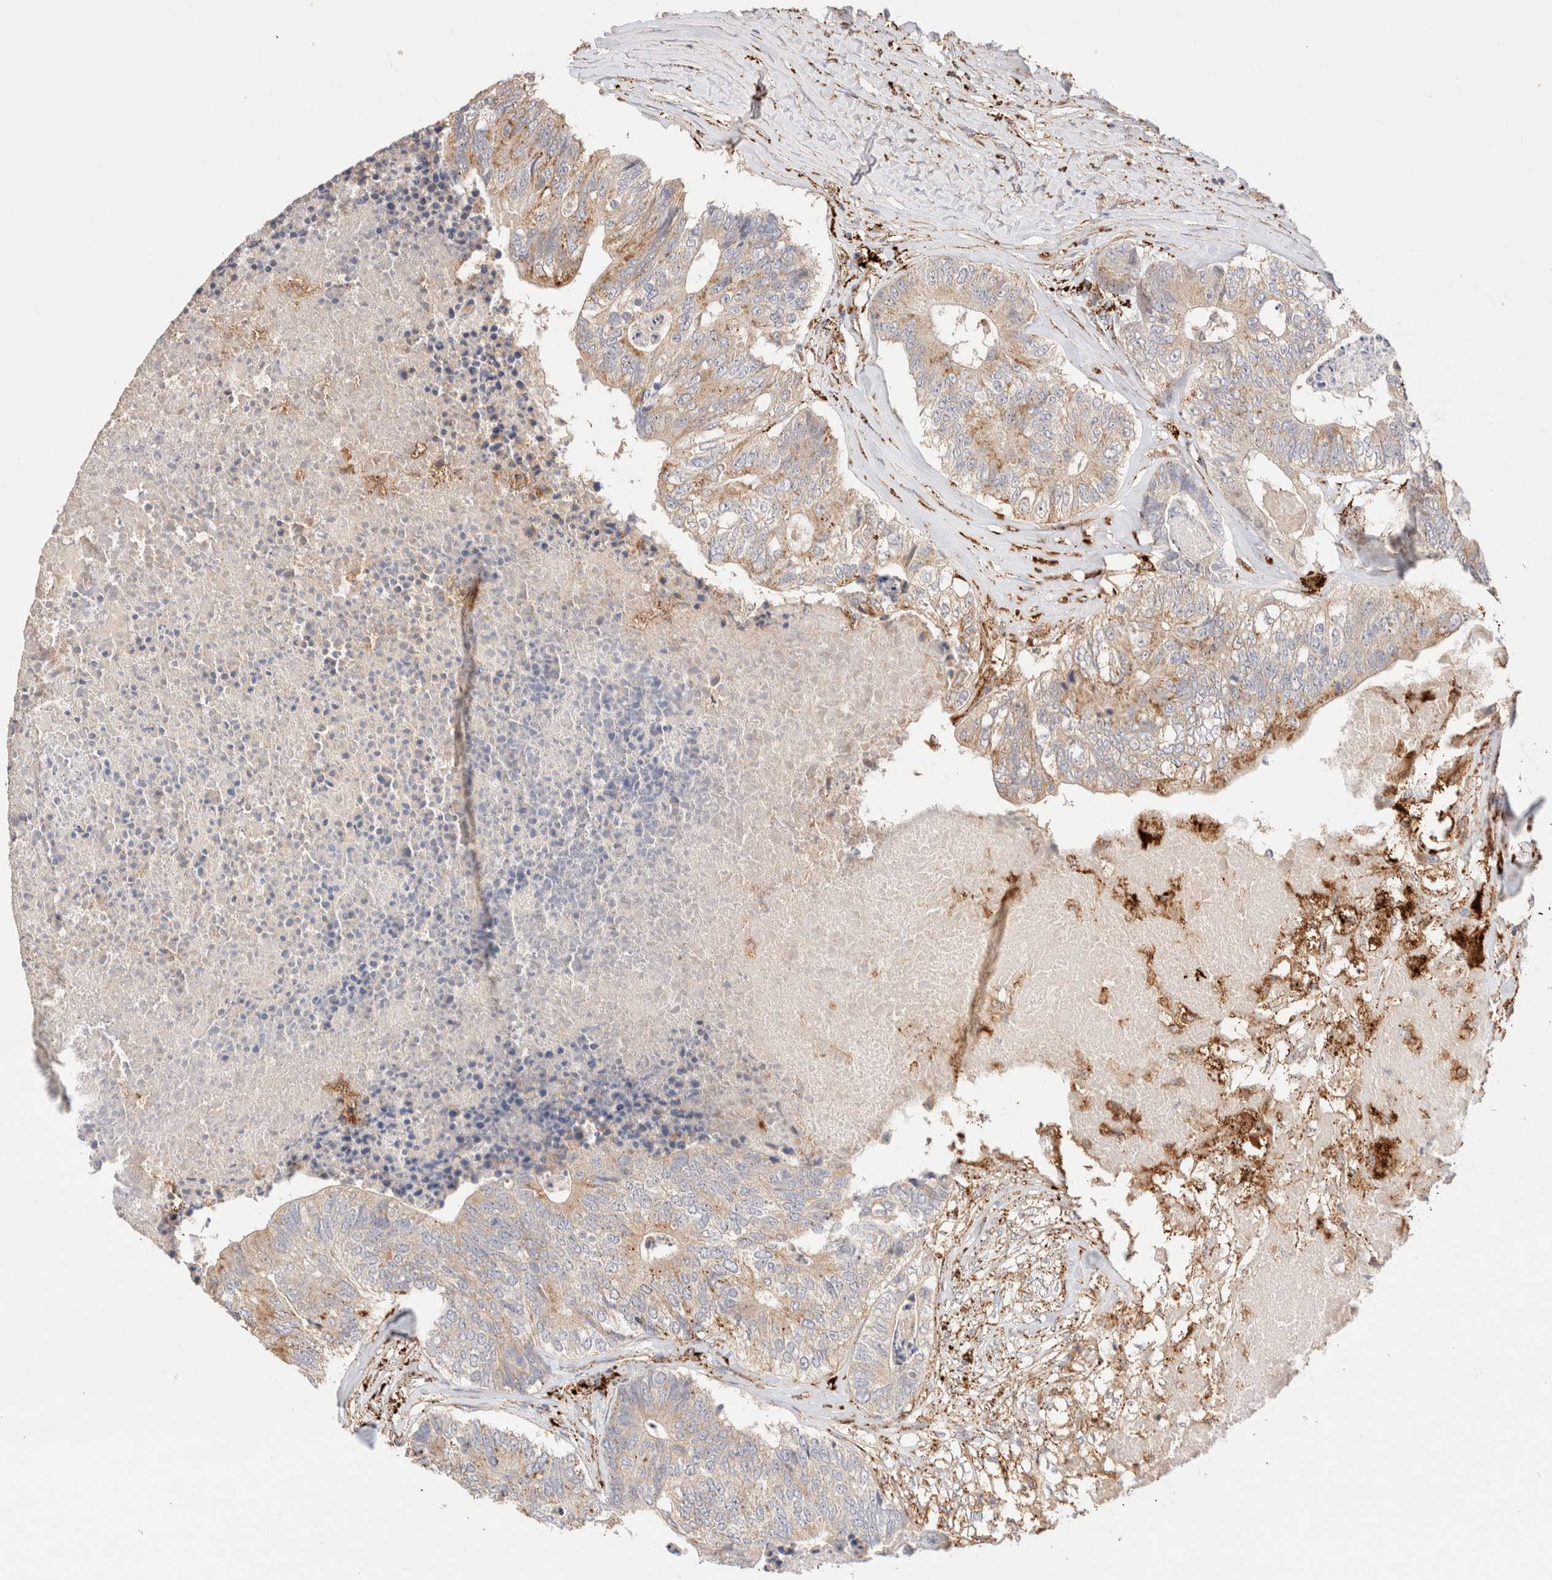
{"staining": {"intensity": "weak", "quantity": "25%-75%", "location": "cytoplasmic/membranous"}, "tissue": "colorectal cancer", "cell_type": "Tumor cells", "image_type": "cancer", "snomed": [{"axis": "morphology", "description": "Adenocarcinoma, NOS"}, {"axis": "topography", "description": "Colon"}], "caption": "Human colorectal adenocarcinoma stained with a brown dye demonstrates weak cytoplasmic/membranous positive positivity in about 25%-75% of tumor cells.", "gene": "RABEPK", "patient": {"sex": "female", "age": 67}}